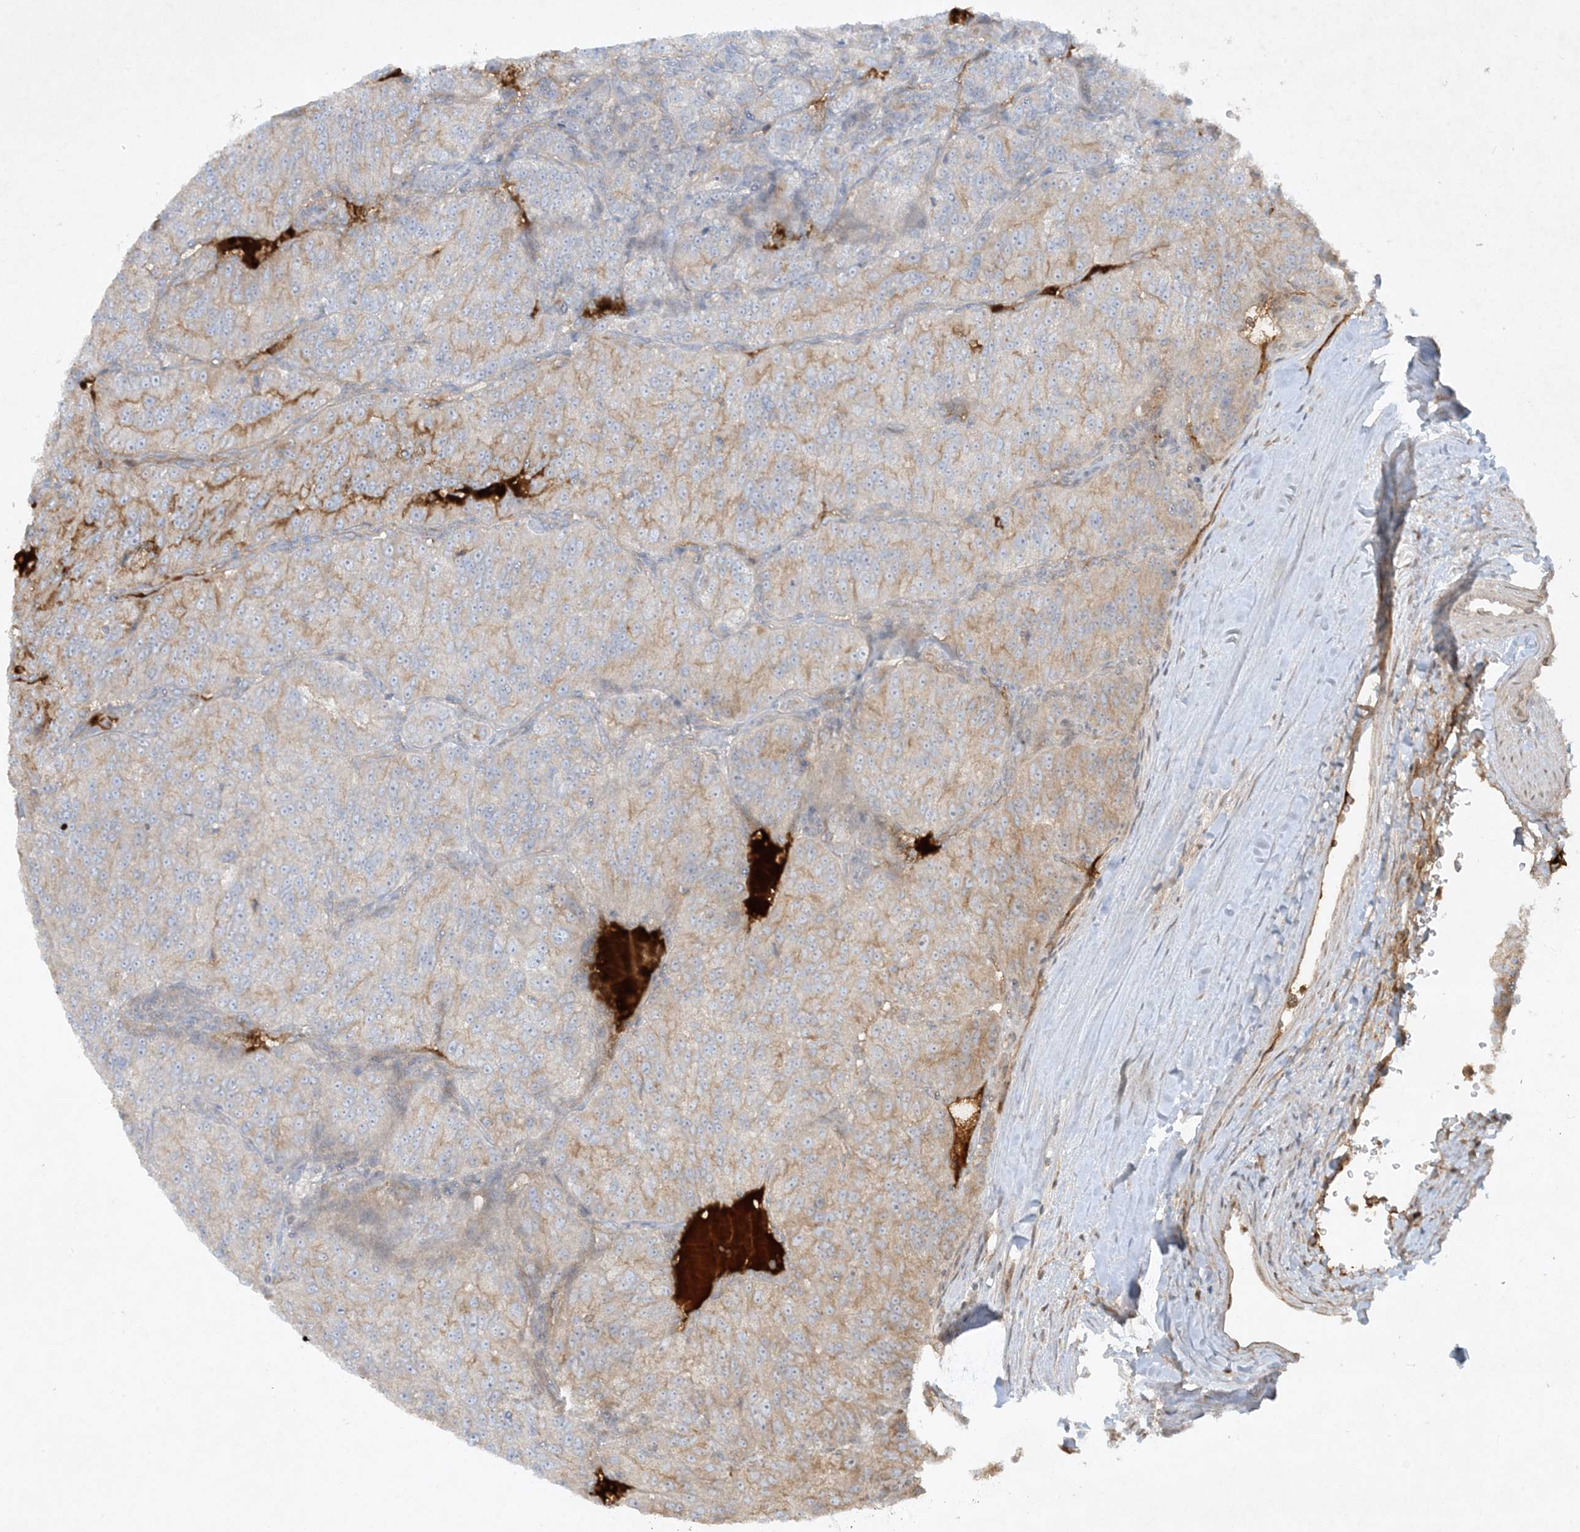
{"staining": {"intensity": "moderate", "quantity": "25%-75%", "location": "cytoplasmic/membranous"}, "tissue": "renal cancer", "cell_type": "Tumor cells", "image_type": "cancer", "snomed": [{"axis": "morphology", "description": "Adenocarcinoma, NOS"}, {"axis": "topography", "description": "Kidney"}], "caption": "A photomicrograph of human renal adenocarcinoma stained for a protein displays moderate cytoplasmic/membranous brown staining in tumor cells.", "gene": "FETUB", "patient": {"sex": "female", "age": 63}}